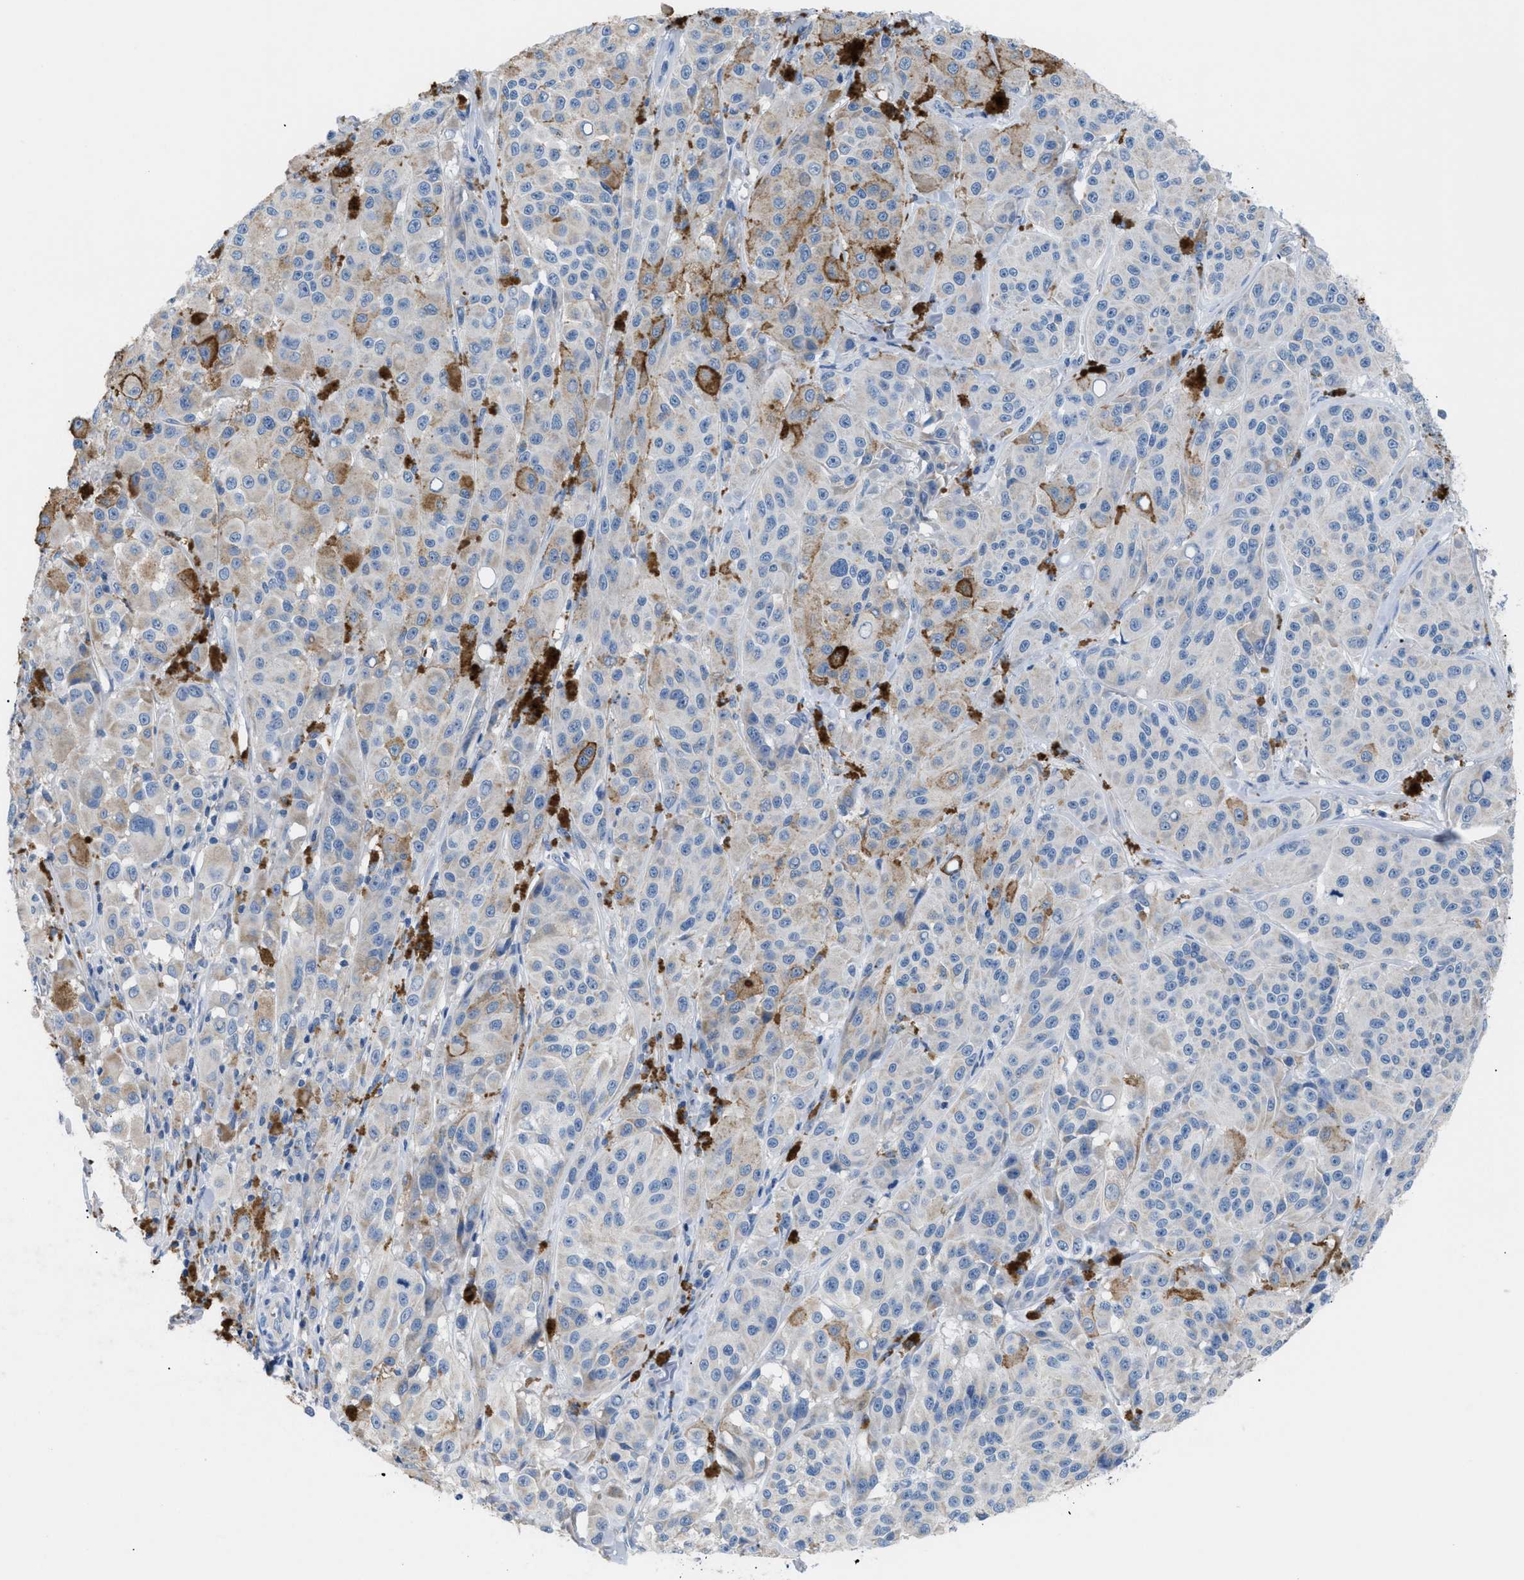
{"staining": {"intensity": "weak", "quantity": "25%-75%", "location": "cytoplasmic/membranous"}, "tissue": "melanoma", "cell_type": "Tumor cells", "image_type": "cancer", "snomed": [{"axis": "morphology", "description": "Malignant melanoma, NOS"}, {"axis": "topography", "description": "Skin"}], "caption": "Immunohistochemistry (IHC) image of neoplastic tissue: melanoma stained using IHC reveals low levels of weak protein expression localized specifically in the cytoplasmic/membranous of tumor cells, appearing as a cytoplasmic/membranous brown color.", "gene": "ILDR1", "patient": {"sex": "male", "age": 84}}